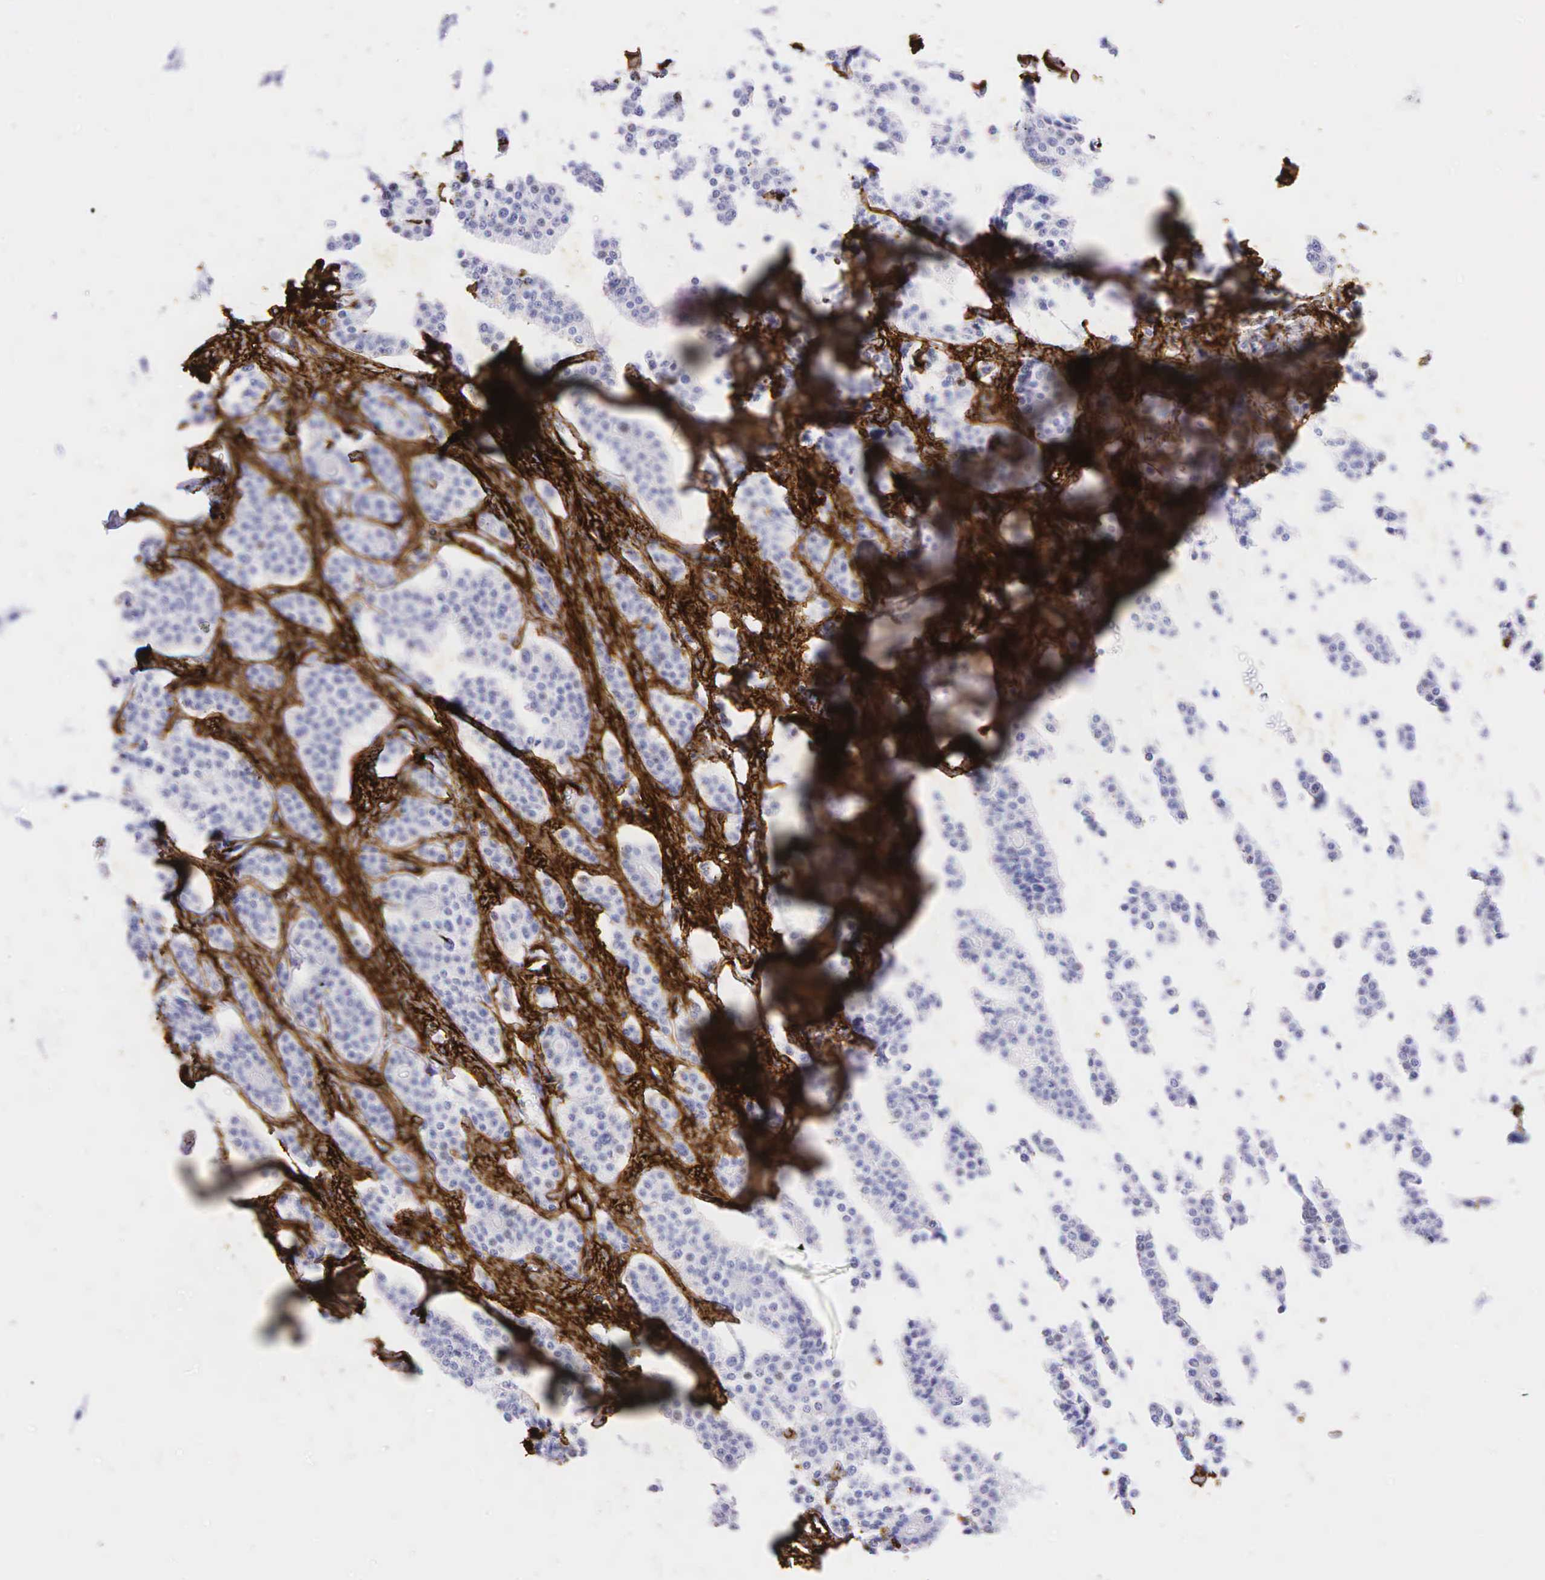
{"staining": {"intensity": "negative", "quantity": "none", "location": "none"}, "tissue": "carcinoid", "cell_type": "Tumor cells", "image_type": "cancer", "snomed": [{"axis": "morphology", "description": "Carcinoid, malignant, NOS"}, {"axis": "topography", "description": "Small intestine"}], "caption": "Immunohistochemical staining of malignant carcinoid exhibits no significant staining in tumor cells.", "gene": "ACTA2", "patient": {"sex": "male", "age": 63}}